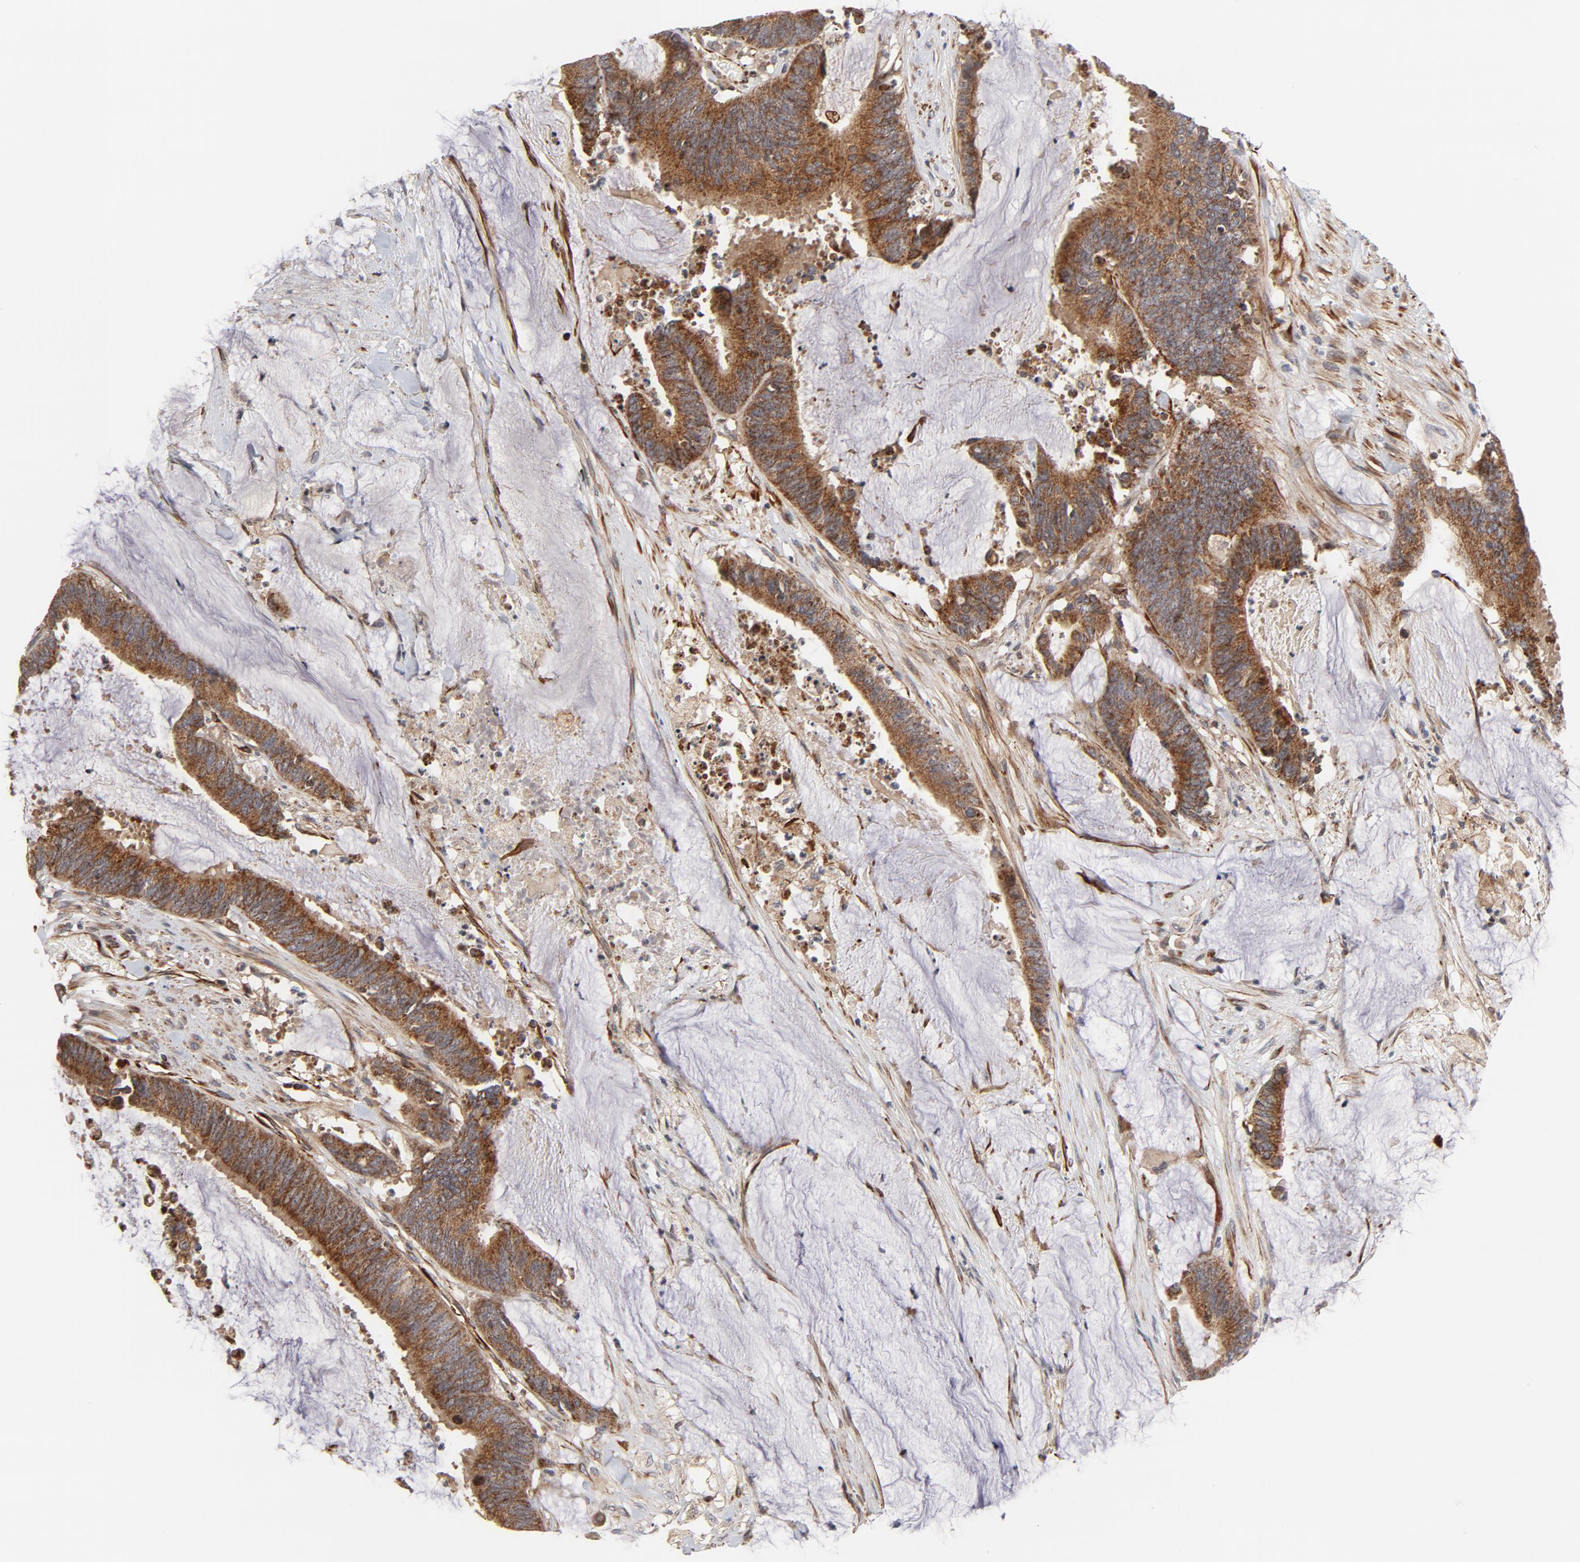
{"staining": {"intensity": "moderate", "quantity": ">75%", "location": "cytoplasmic/membranous"}, "tissue": "colorectal cancer", "cell_type": "Tumor cells", "image_type": "cancer", "snomed": [{"axis": "morphology", "description": "Adenocarcinoma, NOS"}, {"axis": "topography", "description": "Rectum"}], "caption": "Colorectal cancer stained for a protein (brown) displays moderate cytoplasmic/membranous positive expression in approximately >75% of tumor cells.", "gene": "DNAAF2", "patient": {"sex": "female", "age": 66}}